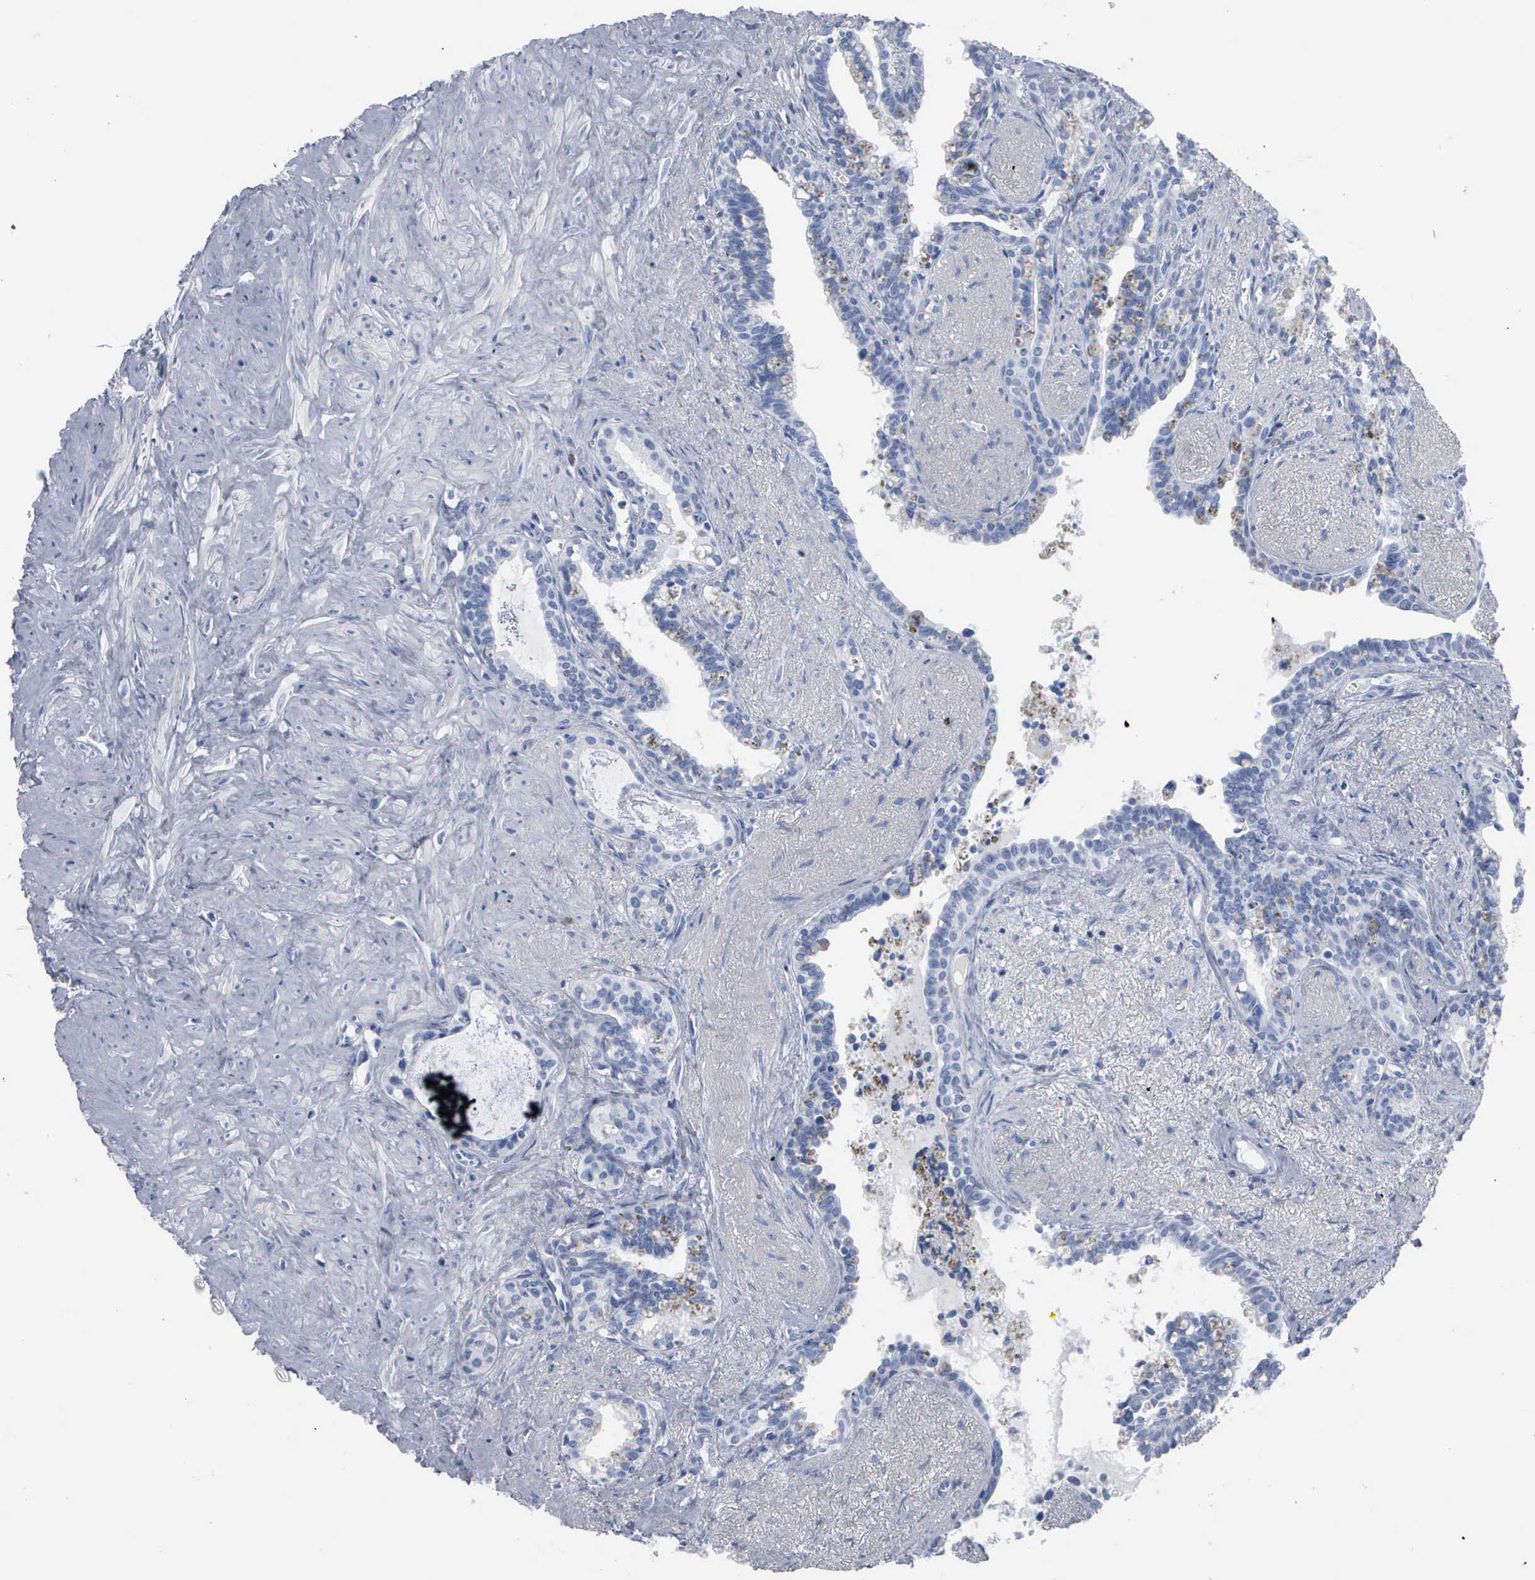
{"staining": {"intensity": "negative", "quantity": "none", "location": "none"}, "tissue": "seminal vesicle", "cell_type": "Glandular cells", "image_type": "normal", "snomed": [{"axis": "morphology", "description": "Normal tissue, NOS"}, {"axis": "topography", "description": "Seminal veicle"}], "caption": "The IHC histopathology image has no significant staining in glandular cells of seminal vesicle.", "gene": "DMD", "patient": {"sex": "male", "age": 60}}